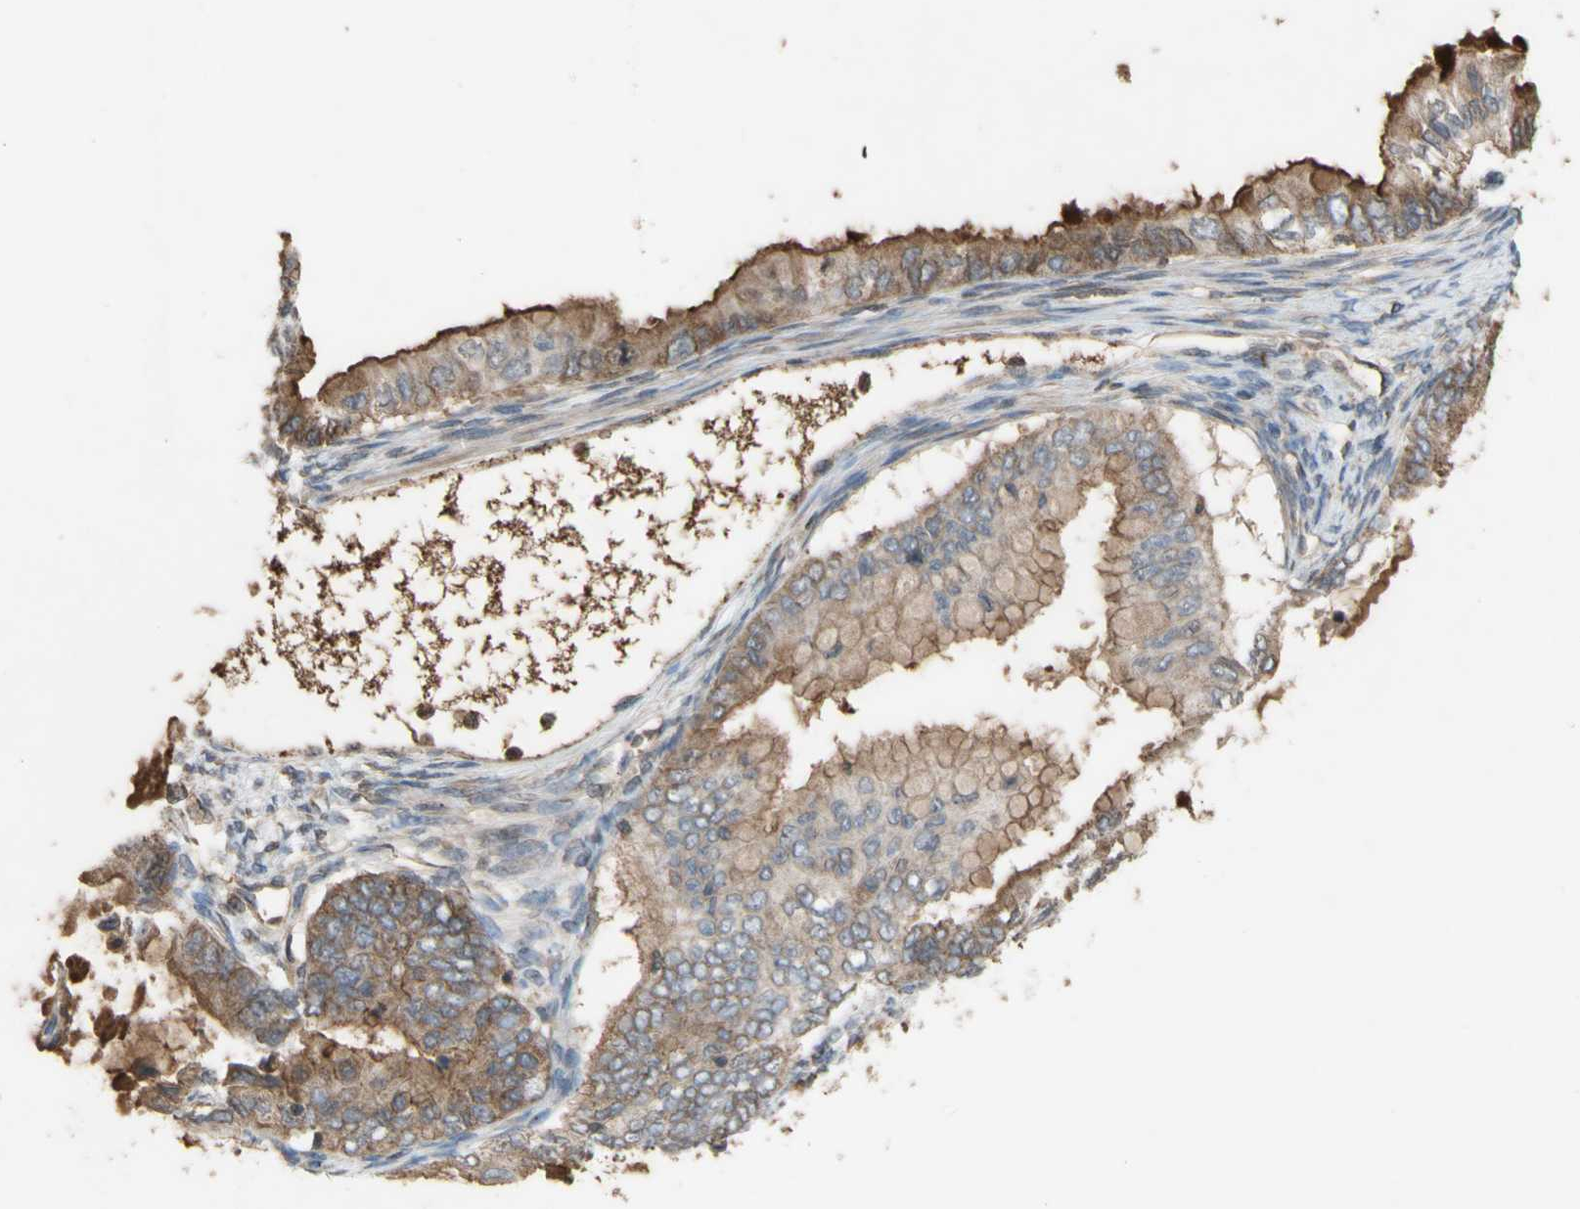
{"staining": {"intensity": "moderate", "quantity": ">75%", "location": "cytoplasmic/membranous"}, "tissue": "ovarian cancer", "cell_type": "Tumor cells", "image_type": "cancer", "snomed": [{"axis": "morphology", "description": "Cystadenocarcinoma, mucinous, NOS"}, {"axis": "topography", "description": "Ovary"}], "caption": "Immunohistochemical staining of ovarian mucinous cystadenocarcinoma shows medium levels of moderate cytoplasmic/membranous positivity in about >75% of tumor cells. Immunohistochemistry (ihc) stains the protein in brown and the nuclei are stained blue.", "gene": "NECTIN3", "patient": {"sex": "female", "age": 80}}